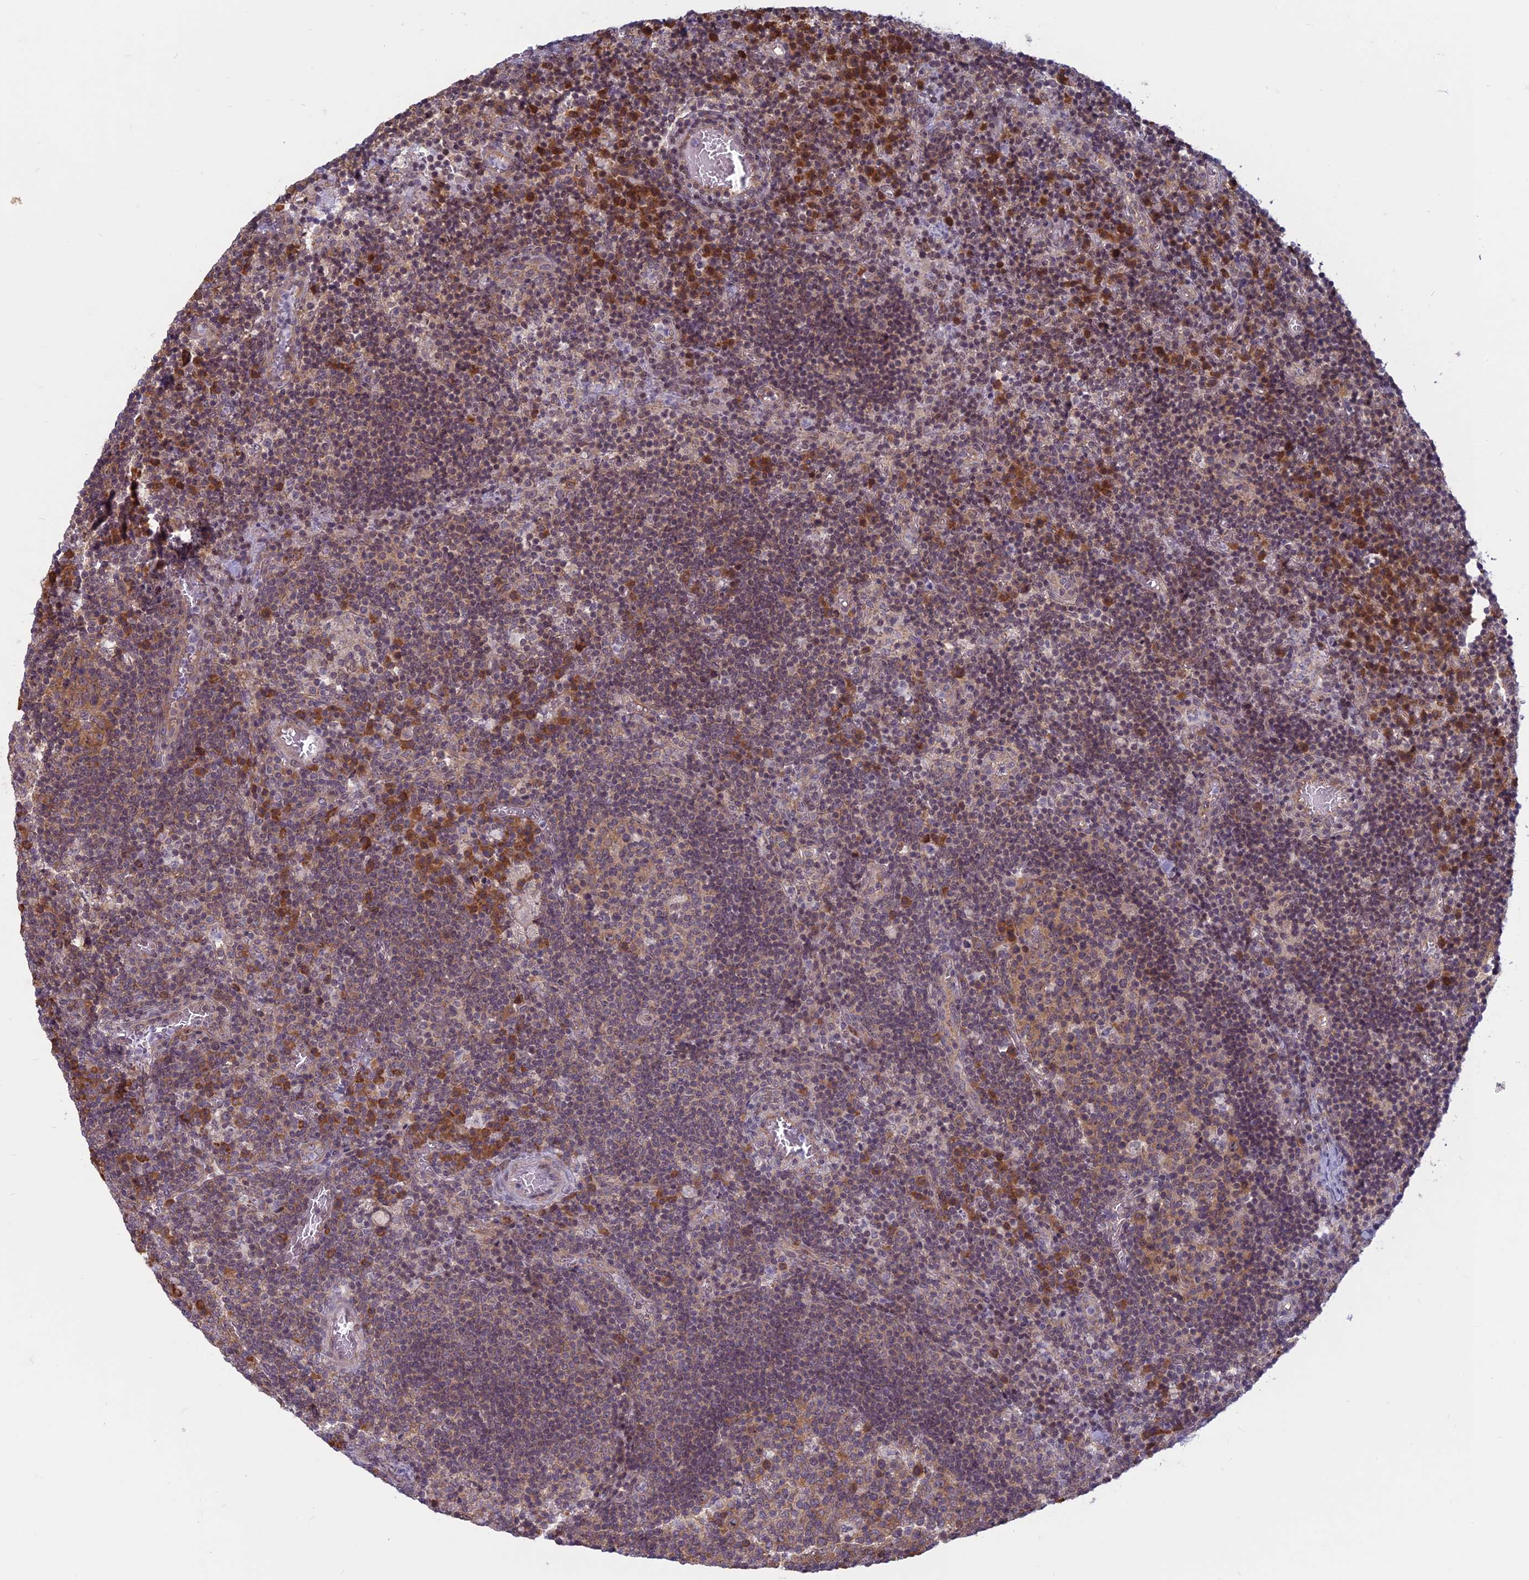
{"staining": {"intensity": "moderate", "quantity": "25%-75%", "location": "cytoplasmic/membranous,nuclear"}, "tissue": "lymph node", "cell_type": "Germinal center cells", "image_type": "normal", "snomed": [{"axis": "morphology", "description": "Normal tissue, NOS"}, {"axis": "topography", "description": "Lymph node"}], "caption": "A medium amount of moderate cytoplasmic/membranous,nuclear expression is seen in approximately 25%-75% of germinal center cells in benign lymph node. (DAB (3,3'-diaminobenzidine) = brown stain, brightfield microscopy at high magnification).", "gene": "RPS19BP1", "patient": {"sex": "male", "age": 58}}